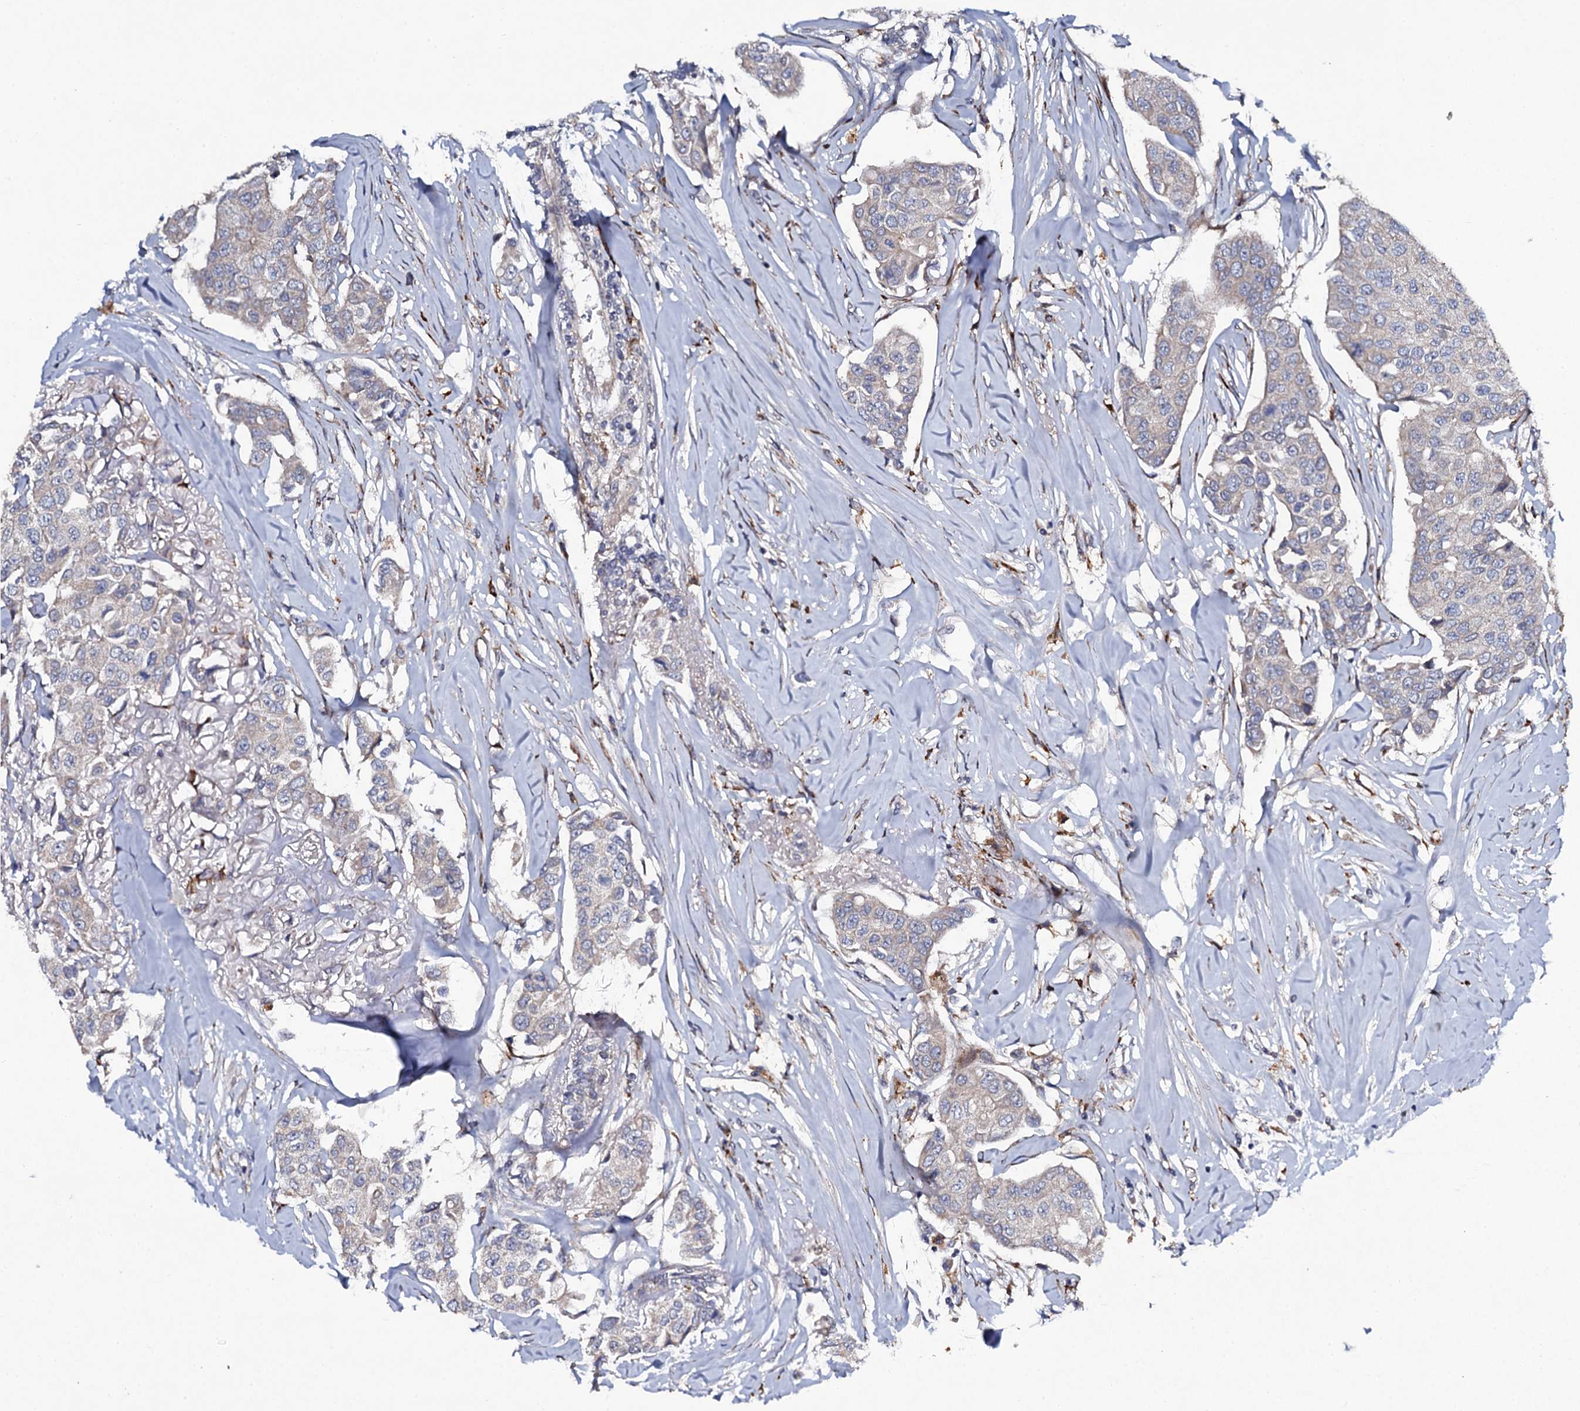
{"staining": {"intensity": "negative", "quantity": "none", "location": "none"}, "tissue": "breast cancer", "cell_type": "Tumor cells", "image_type": "cancer", "snomed": [{"axis": "morphology", "description": "Duct carcinoma"}, {"axis": "topography", "description": "Breast"}], "caption": "IHC of human breast cancer exhibits no positivity in tumor cells.", "gene": "LRRC28", "patient": {"sex": "female", "age": 80}}